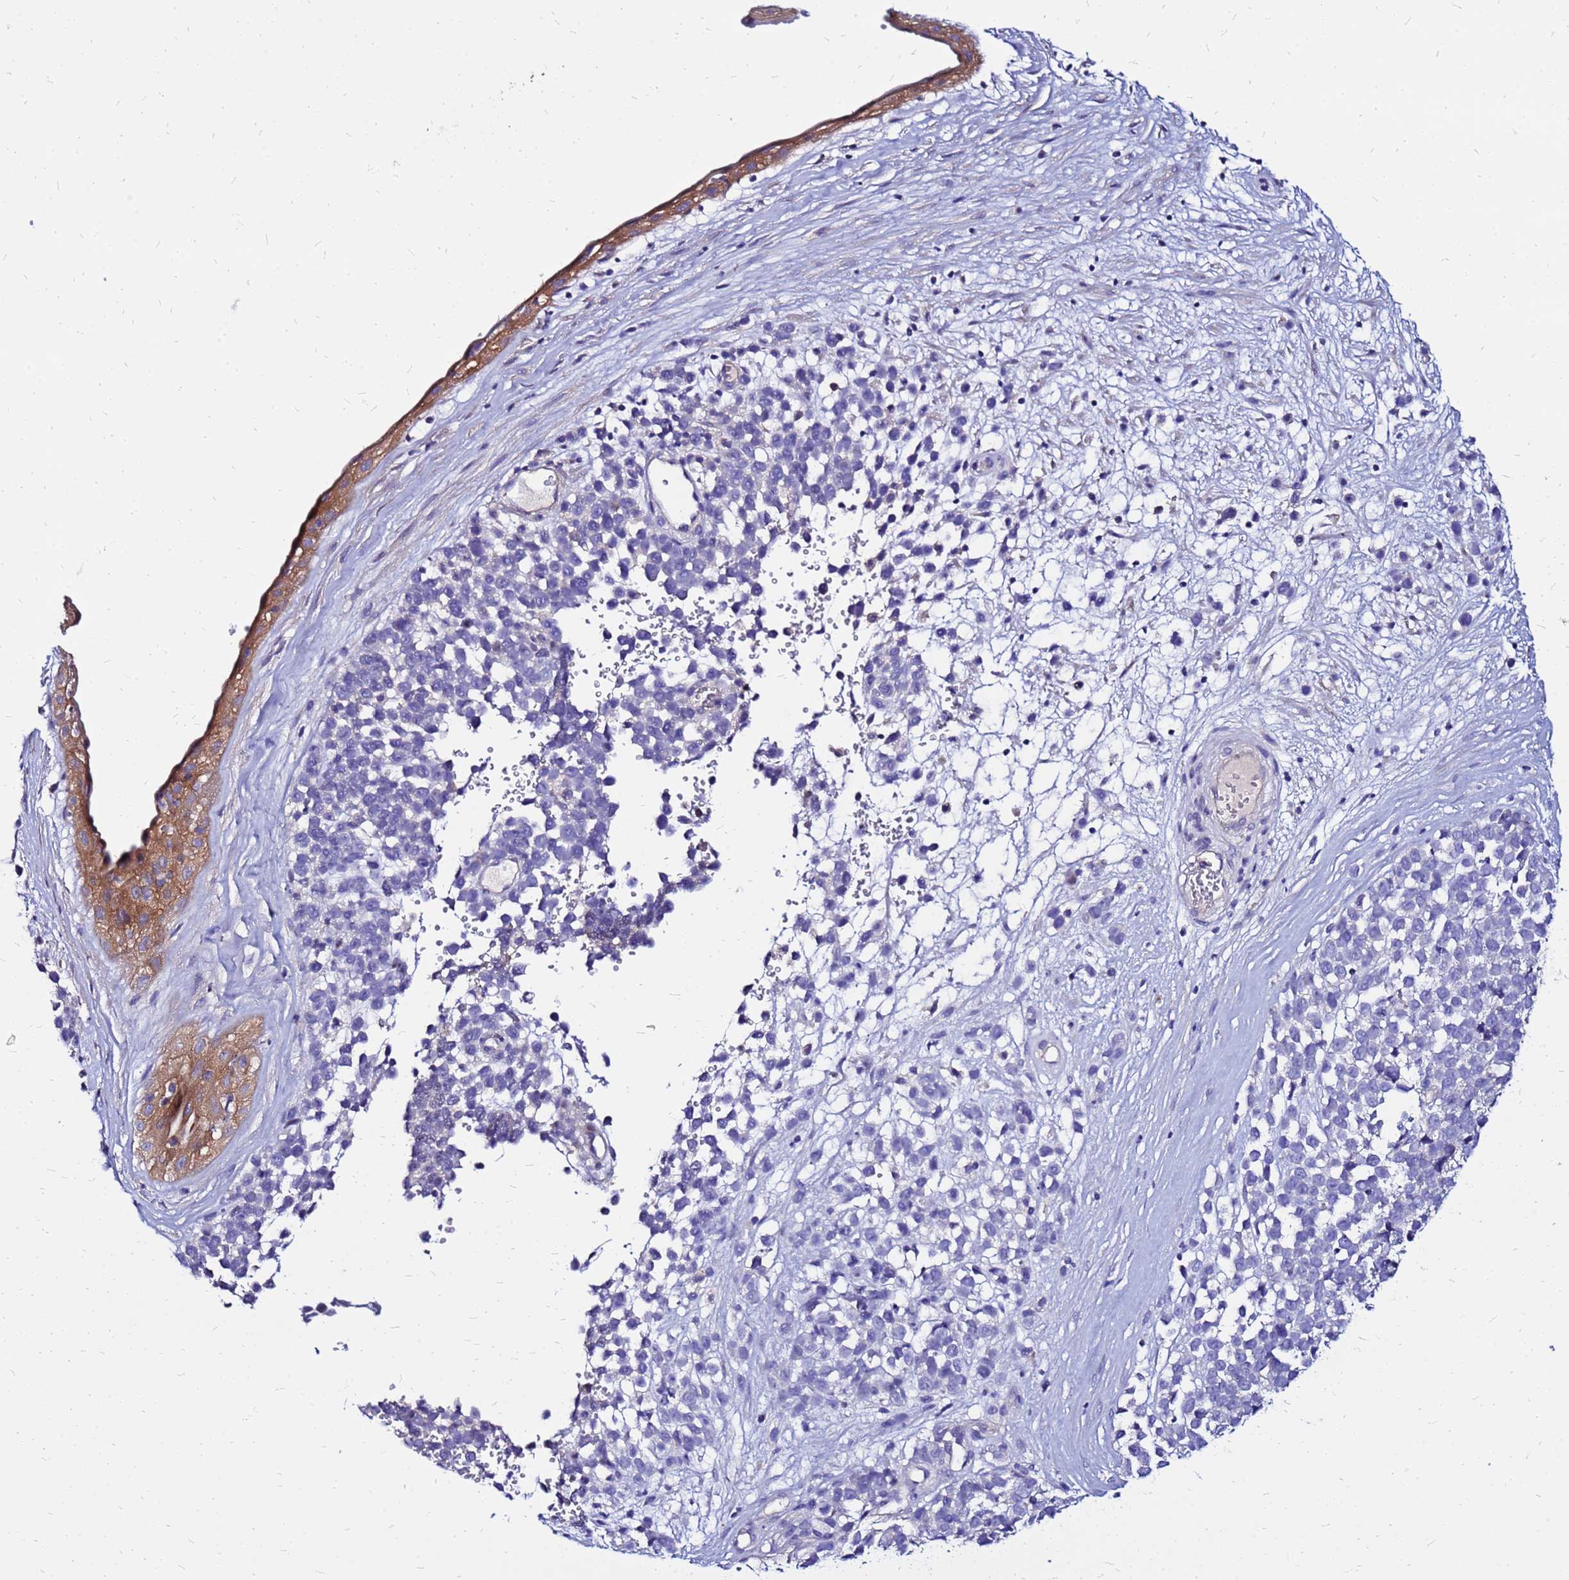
{"staining": {"intensity": "negative", "quantity": "none", "location": "none"}, "tissue": "melanoma", "cell_type": "Tumor cells", "image_type": "cancer", "snomed": [{"axis": "morphology", "description": "Malignant melanoma, NOS"}, {"axis": "topography", "description": "Nose, NOS"}], "caption": "Immunohistochemistry histopathology image of neoplastic tissue: malignant melanoma stained with DAB demonstrates no significant protein staining in tumor cells. (DAB (3,3'-diaminobenzidine) immunohistochemistry visualized using brightfield microscopy, high magnification).", "gene": "ARHGEF5", "patient": {"sex": "female", "age": 48}}